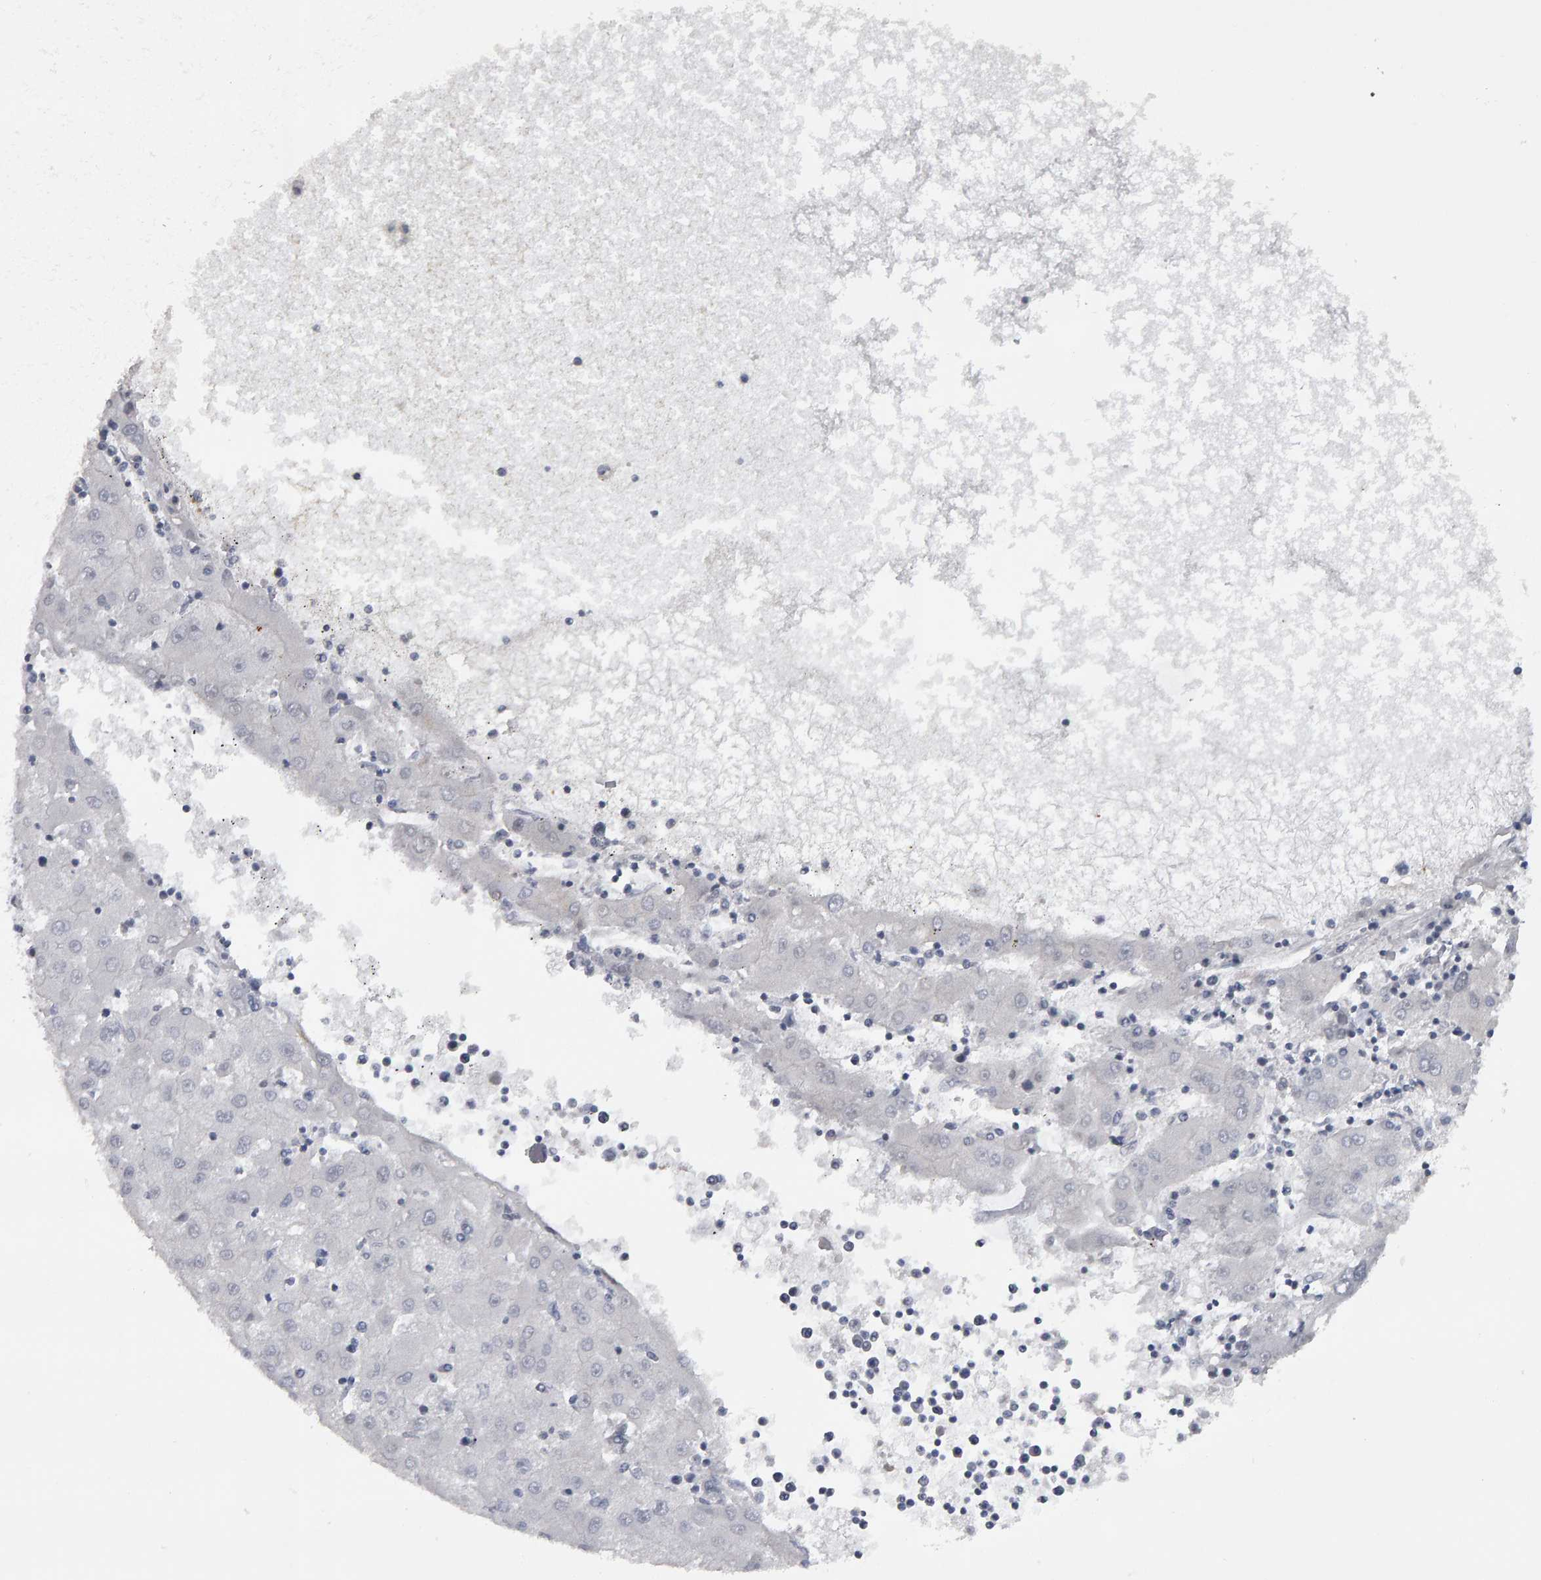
{"staining": {"intensity": "negative", "quantity": "none", "location": "none"}, "tissue": "liver cancer", "cell_type": "Tumor cells", "image_type": "cancer", "snomed": [{"axis": "morphology", "description": "Carcinoma, Hepatocellular, NOS"}, {"axis": "topography", "description": "Liver"}], "caption": "Histopathology image shows no significant protein expression in tumor cells of liver hepatocellular carcinoma. Nuclei are stained in blue.", "gene": "IPO8", "patient": {"sex": "male", "age": 72}}